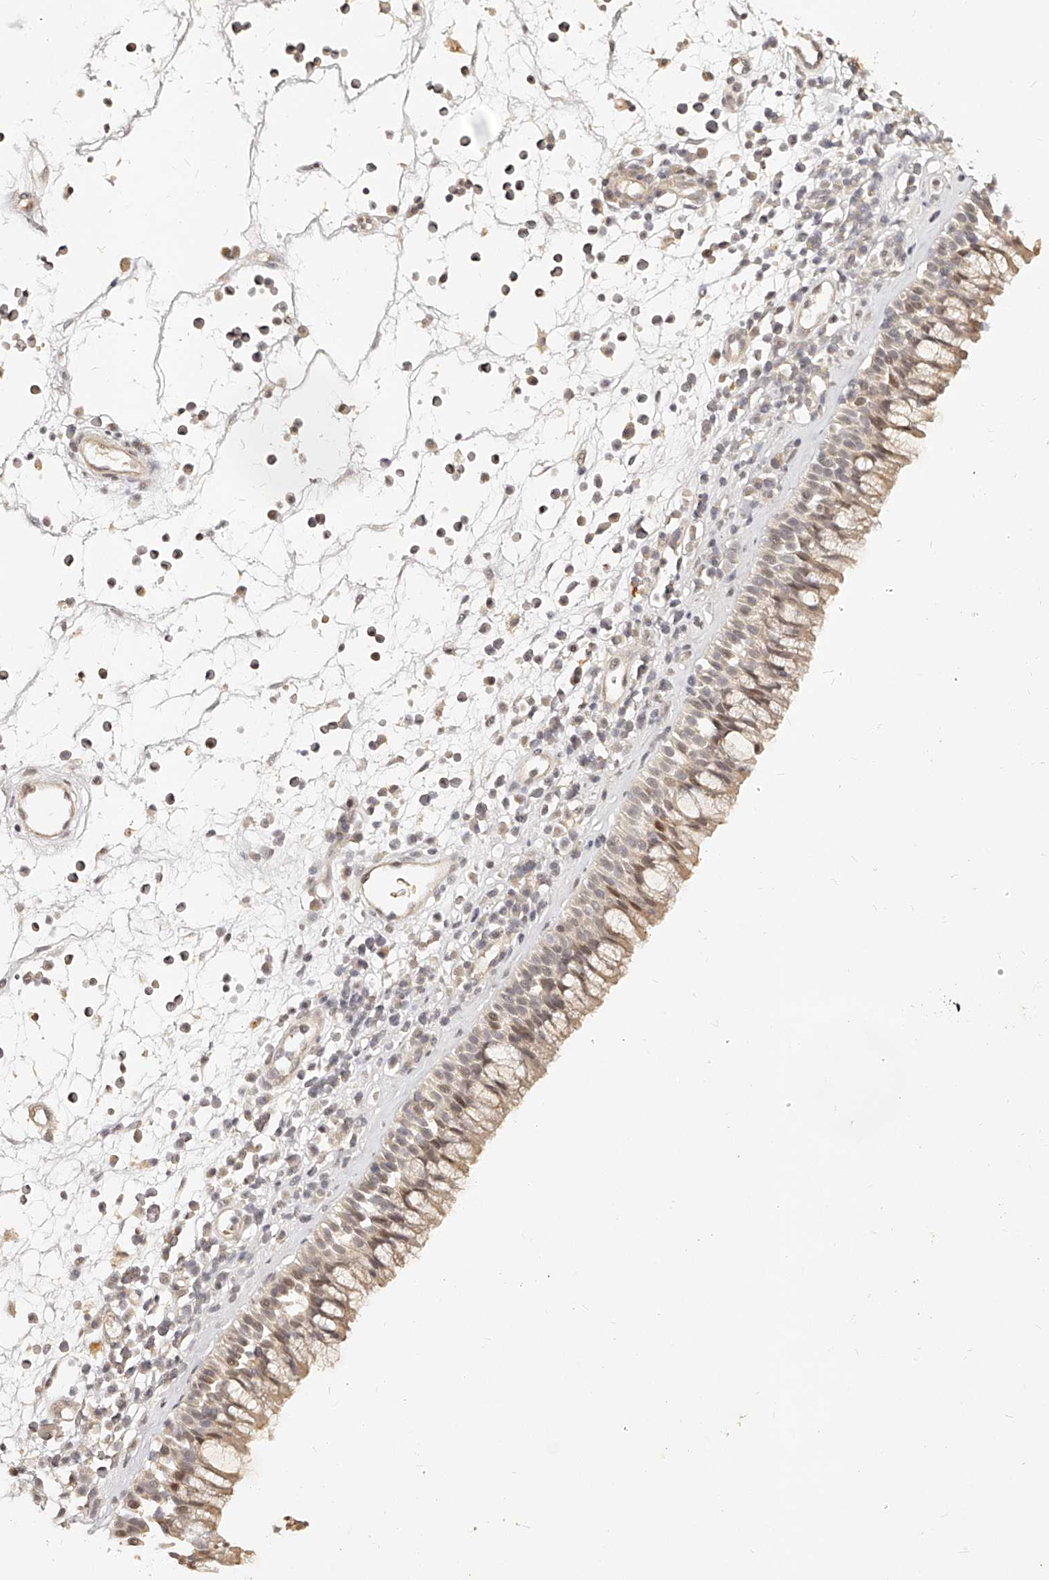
{"staining": {"intensity": "weak", "quantity": ">75%", "location": "cytoplasmic/membranous,nuclear"}, "tissue": "nasopharynx", "cell_type": "Respiratory epithelial cells", "image_type": "normal", "snomed": [{"axis": "morphology", "description": "Normal tissue, NOS"}, {"axis": "morphology", "description": "Inflammation, NOS"}, {"axis": "morphology", "description": "Malignant melanoma, Metastatic site"}, {"axis": "topography", "description": "Nasopharynx"}], "caption": "A high-resolution micrograph shows immunohistochemistry staining of benign nasopharynx, which displays weak cytoplasmic/membranous,nuclear staining in about >75% of respiratory epithelial cells.", "gene": "ZNF789", "patient": {"sex": "male", "age": 70}}